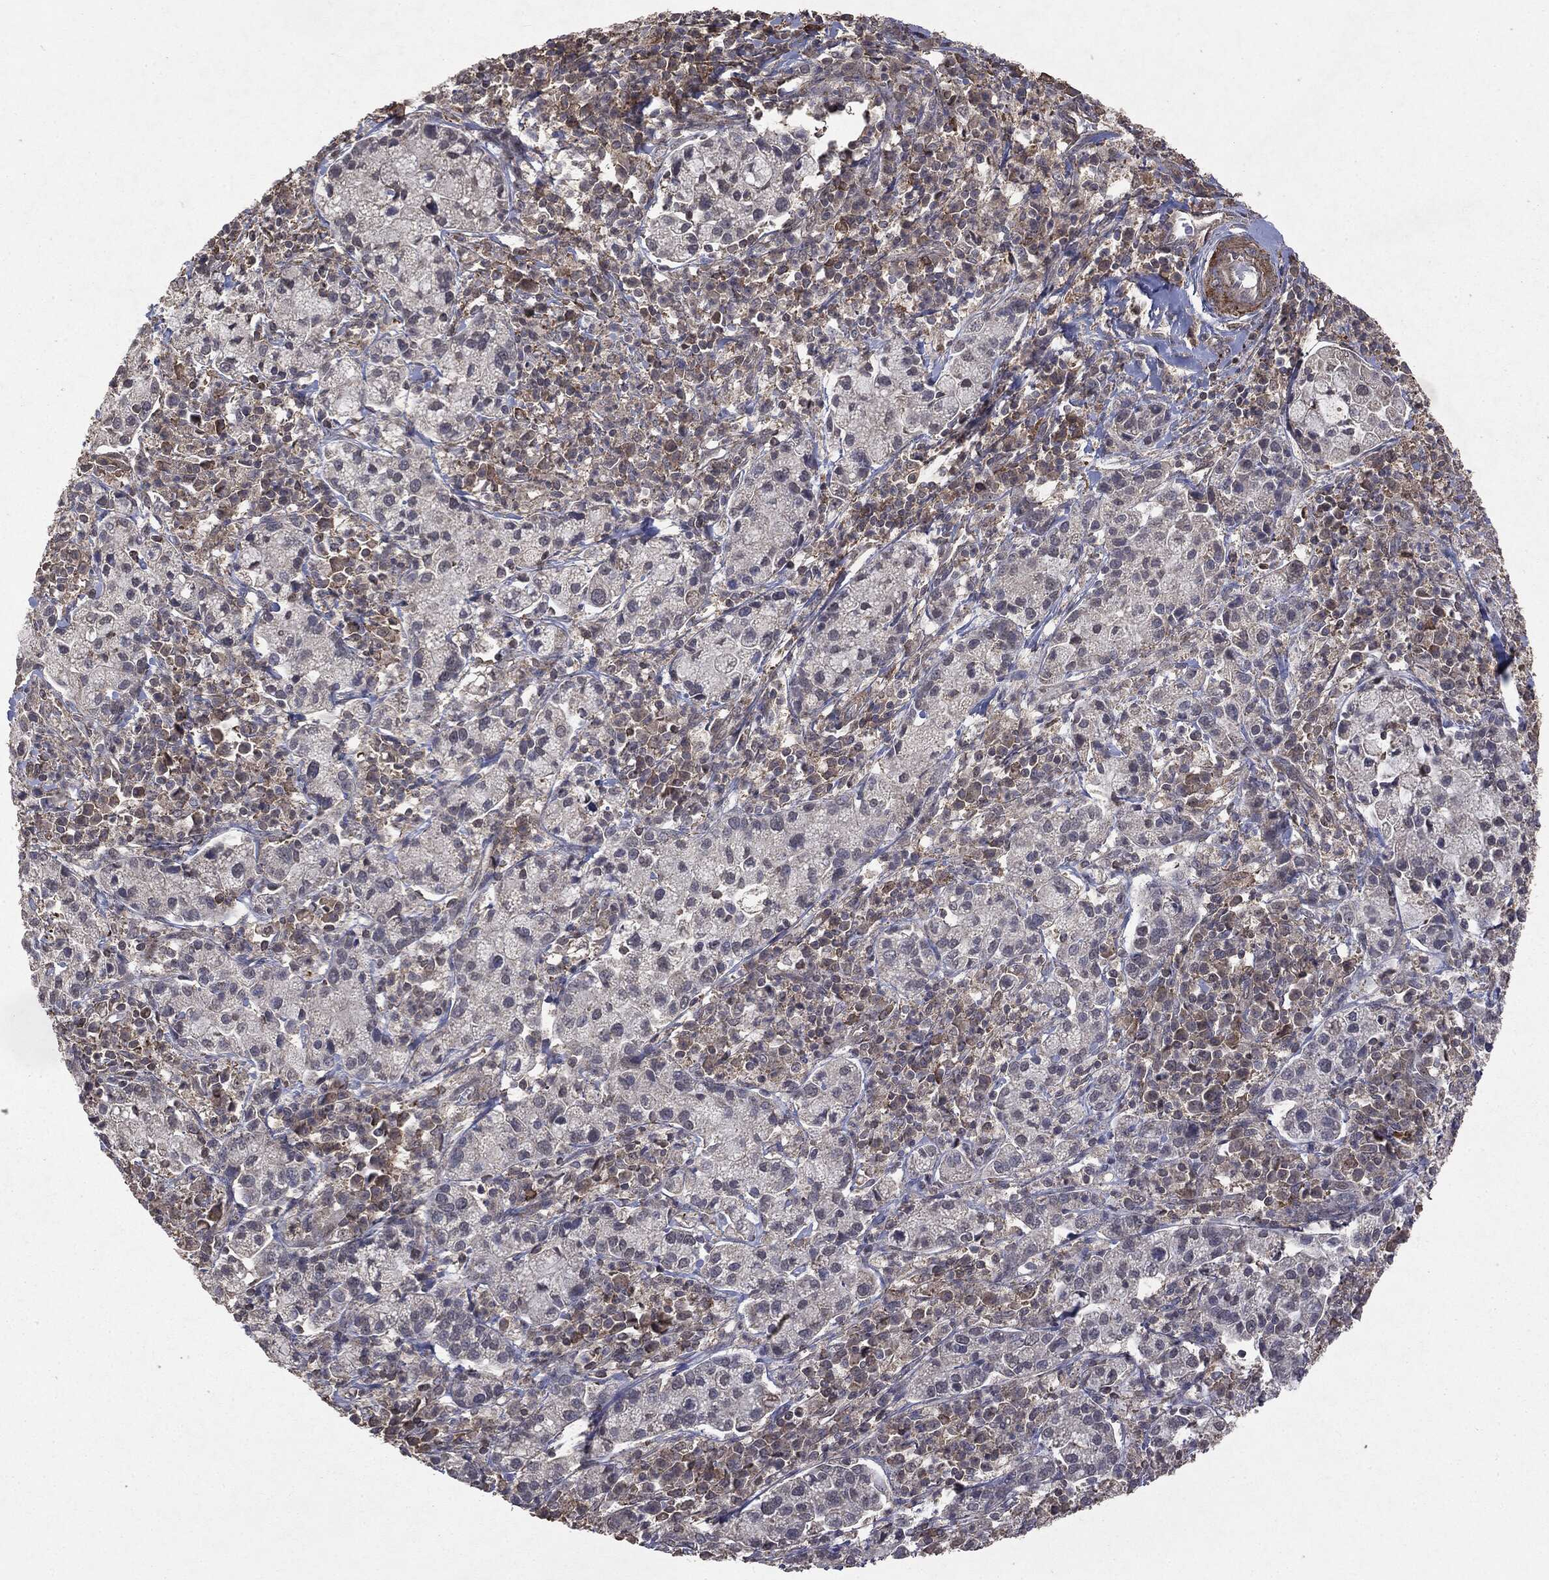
{"staining": {"intensity": "negative", "quantity": "none", "location": "none"}, "tissue": "cervical cancer", "cell_type": "Tumor cells", "image_type": "cancer", "snomed": [{"axis": "morphology", "description": "Normal tissue, NOS"}, {"axis": "morphology", "description": "Adenocarcinoma, NOS"}, {"axis": "topography", "description": "Cervix"}], "caption": "Human cervical cancer stained for a protein using IHC displays no staining in tumor cells.", "gene": "PTEN", "patient": {"sex": "female", "age": 44}}